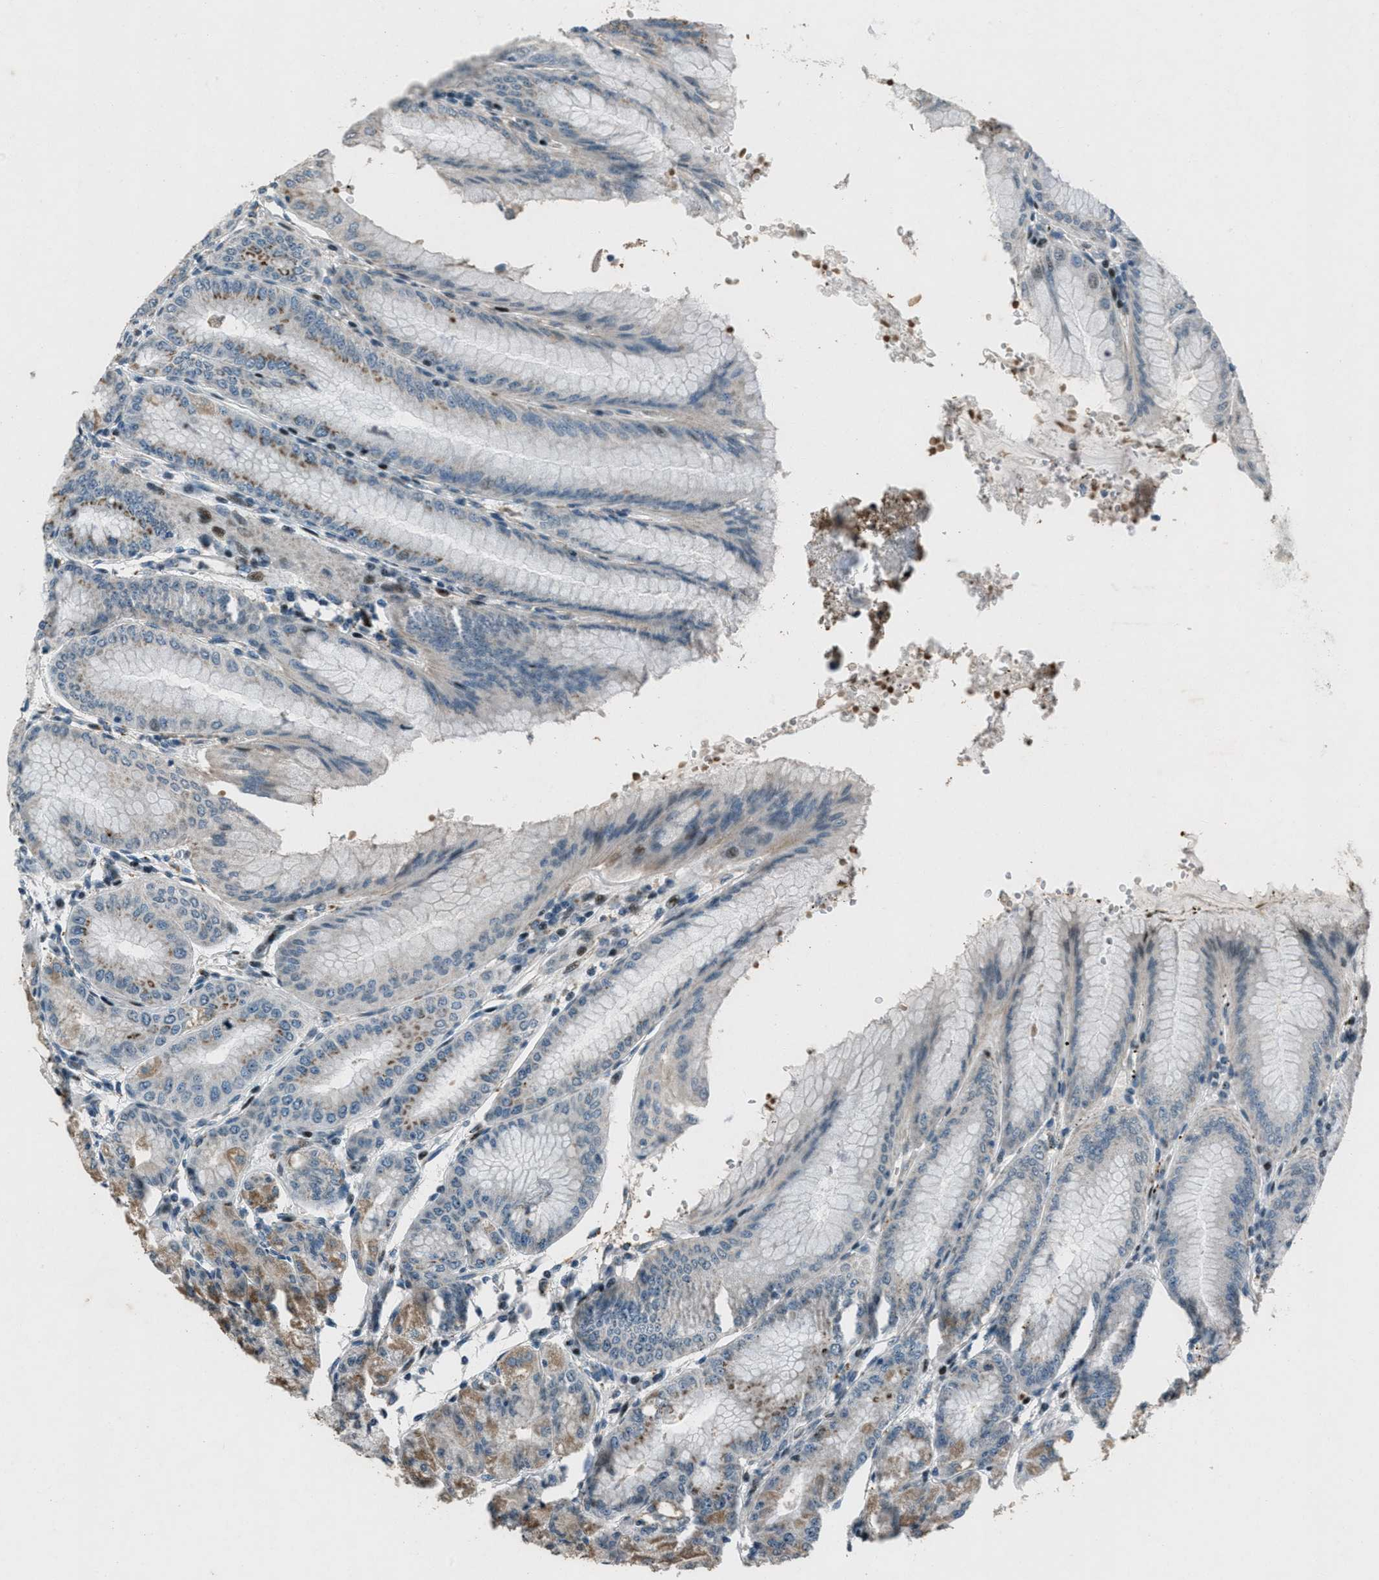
{"staining": {"intensity": "strong", "quantity": "25%-75%", "location": "cytoplasmic/membranous"}, "tissue": "stomach", "cell_type": "Glandular cells", "image_type": "normal", "snomed": [{"axis": "morphology", "description": "Normal tissue, NOS"}, {"axis": "topography", "description": "Stomach, lower"}], "caption": "Protein expression analysis of benign stomach displays strong cytoplasmic/membranous positivity in about 25%-75% of glandular cells.", "gene": "GPC6", "patient": {"sex": "male", "age": 71}}